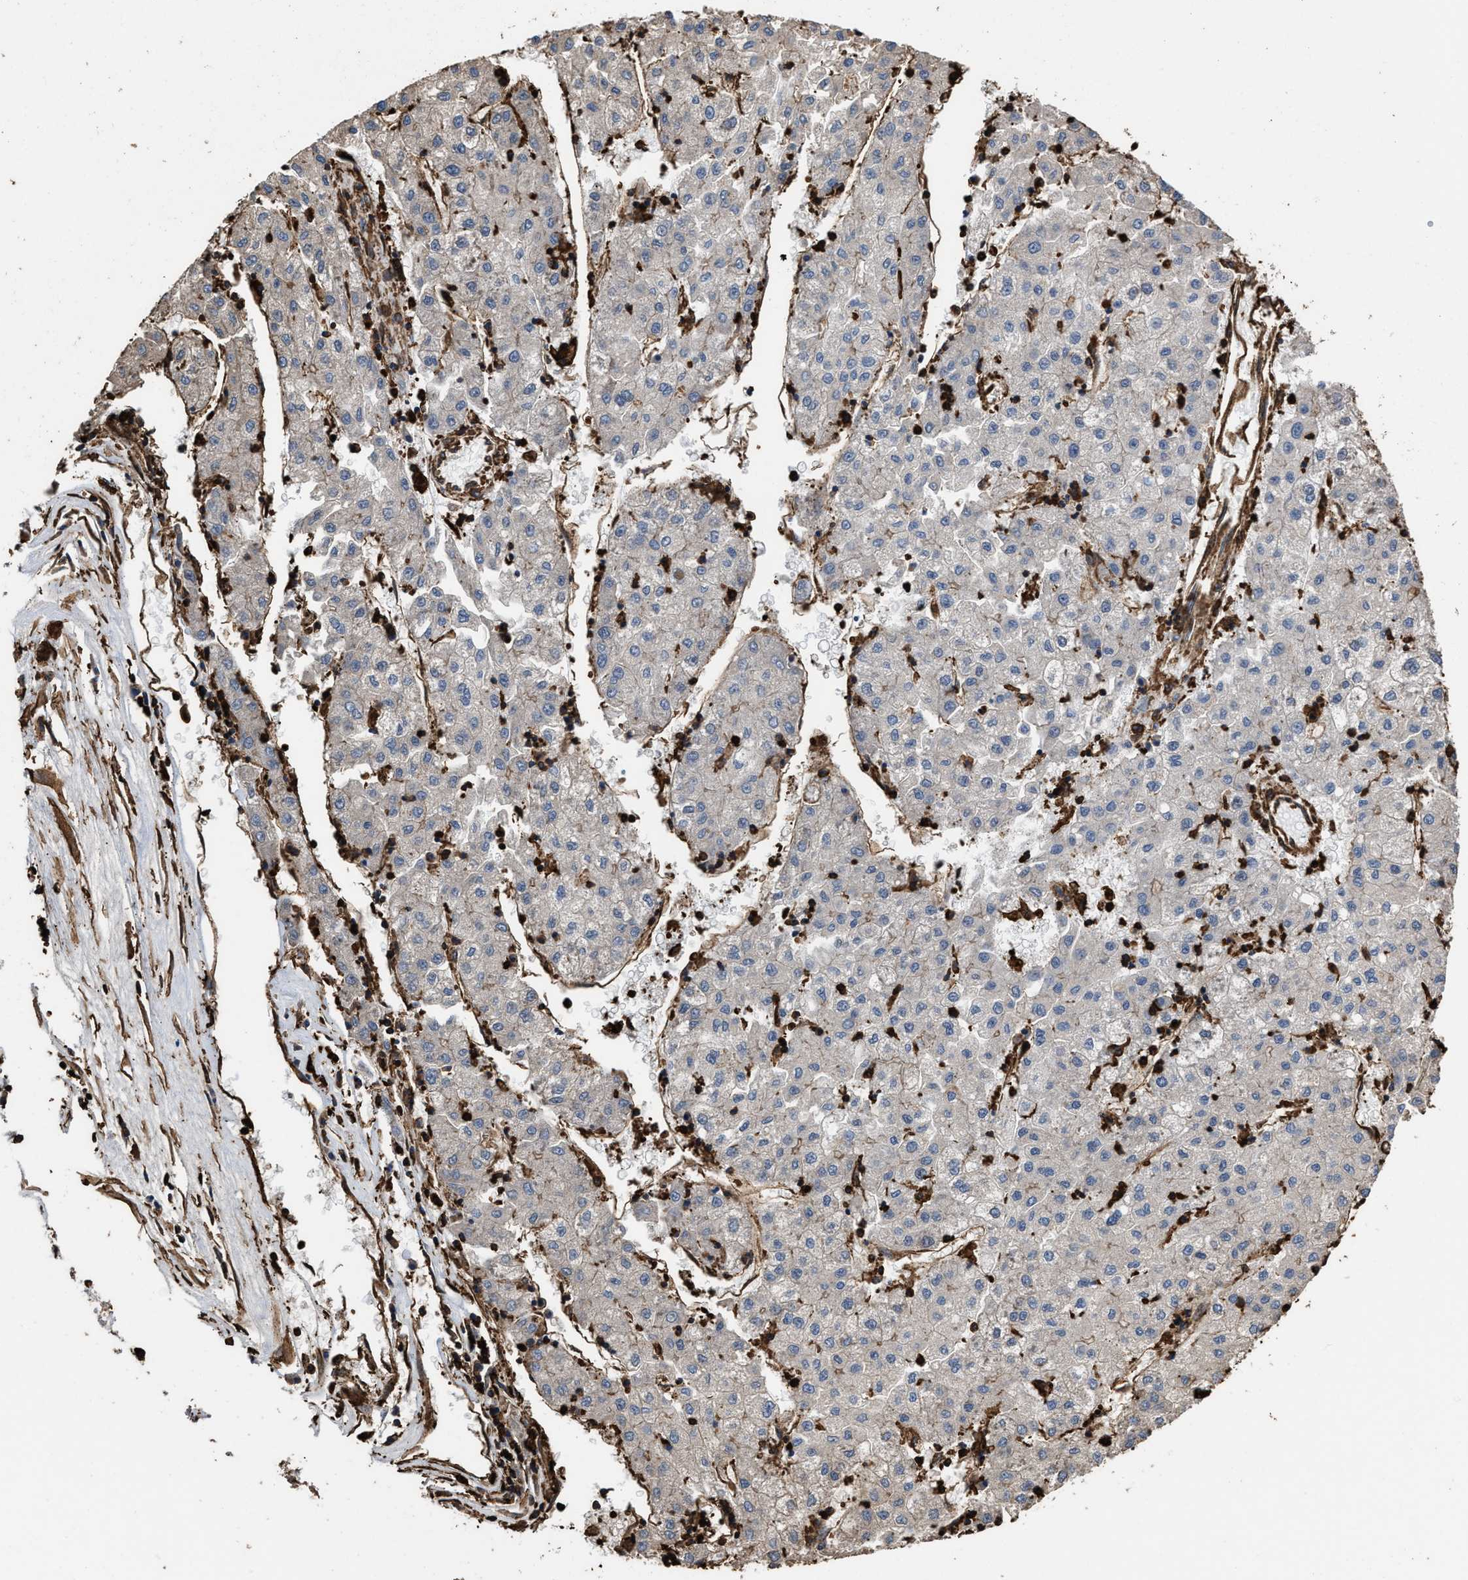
{"staining": {"intensity": "negative", "quantity": "none", "location": "none"}, "tissue": "liver cancer", "cell_type": "Tumor cells", "image_type": "cancer", "snomed": [{"axis": "morphology", "description": "Carcinoma, Hepatocellular, NOS"}, {"axis": "topography", "description": "Liver"}], "caption": "High magnification brightfield microscopy of liver cancer (hepatocellular carcinoma) stained with DAB (3,3'-diaminobenzidine) (brown) and counterstained with hematoxylin (blue): tumor cells show no significant expression.", "gene": "KBTBD2", "patient": {"sex": "male", "age": 72}}